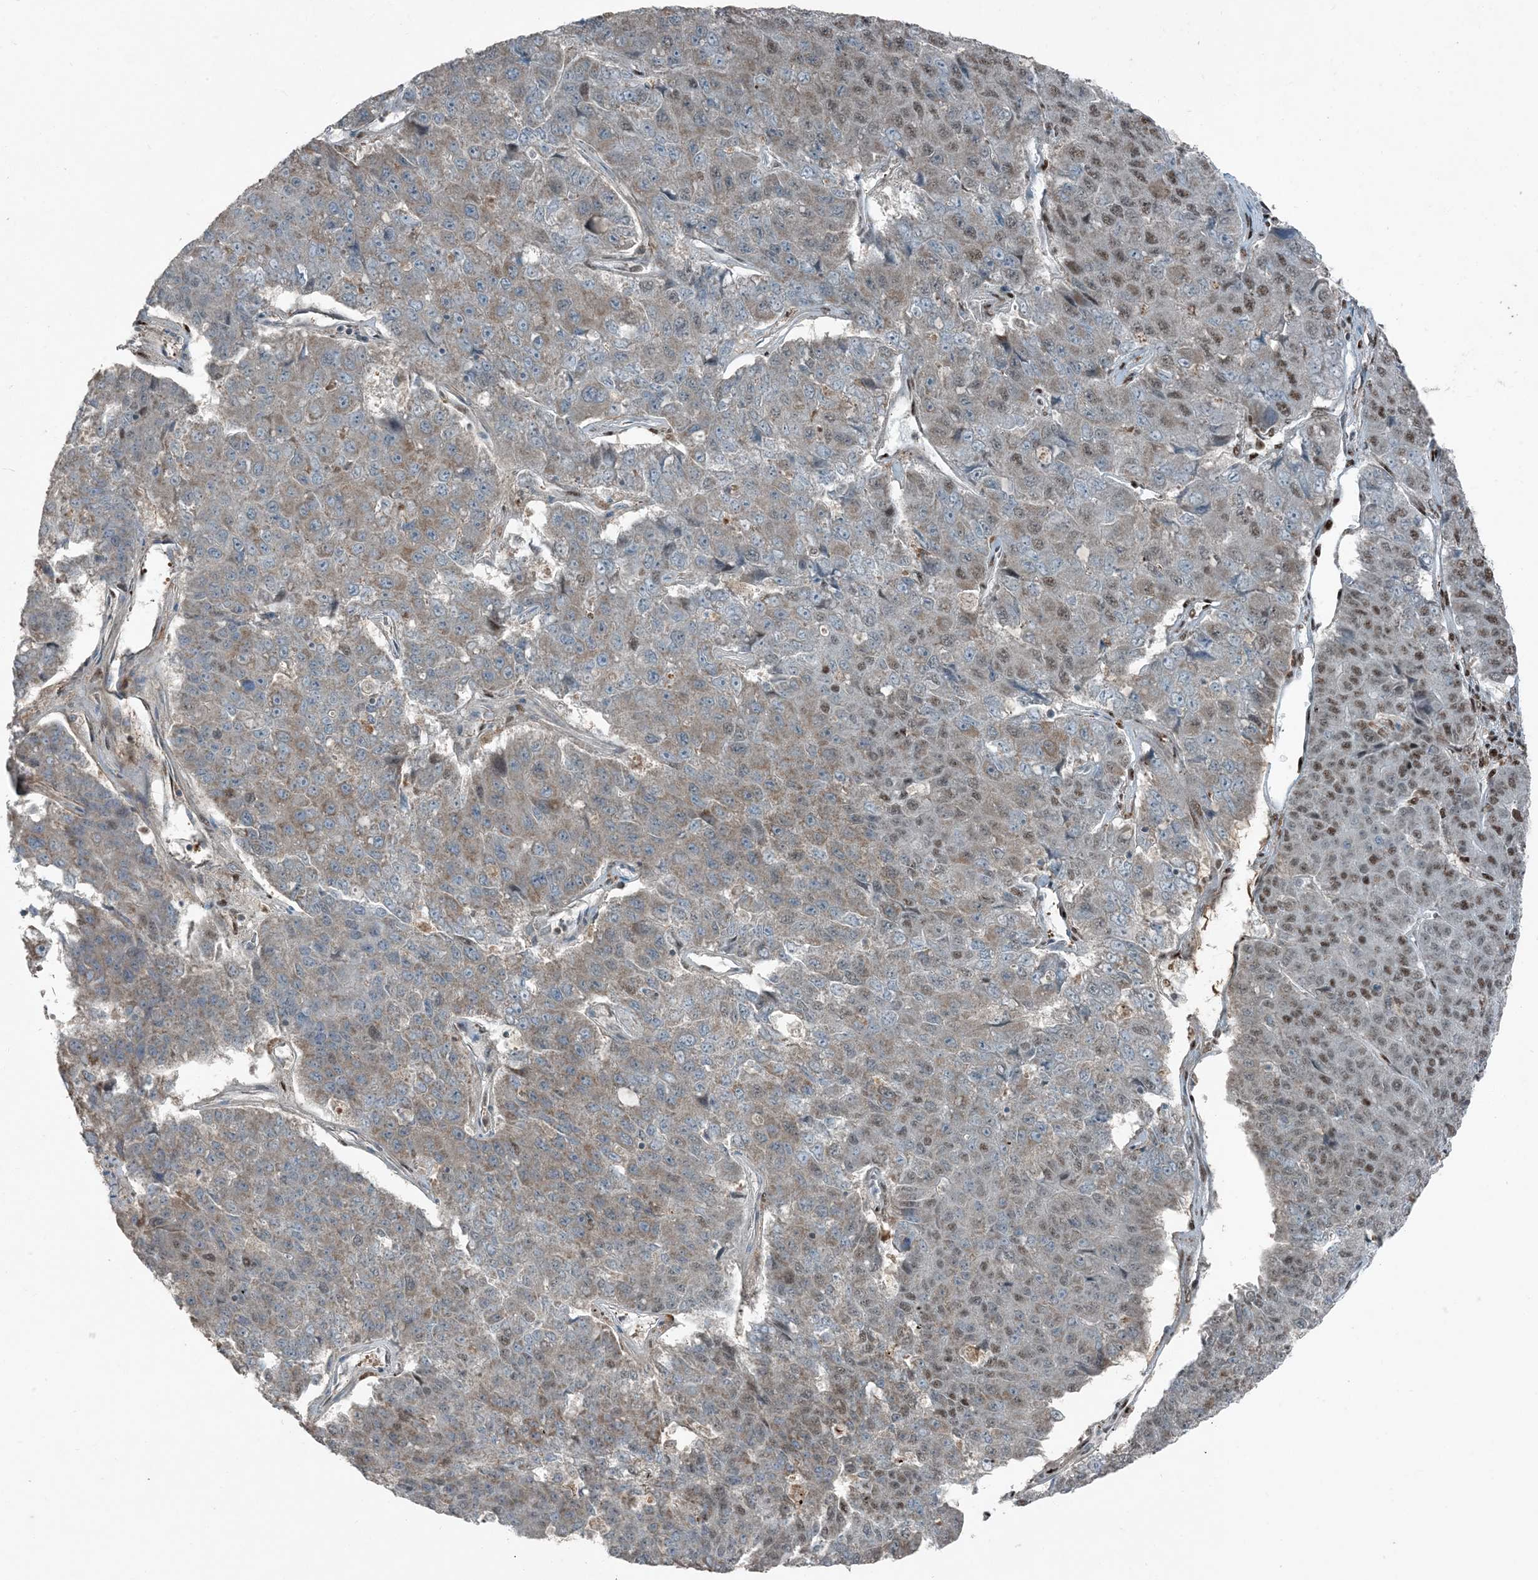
{"staining": {"intensity": "weak", "quantity": "25%-75%", "location": "cytoplasmic/membranous,nuclear"}, "tissue": "pancreatic cancer", "cell_type": "Tumor cells", "image_type": "cancer", "snomed": [{"axis": "morphology", "description": "Adenocarcinoma, NOS"}, {"axis": "topography", "description": "Pancreas"}], "caption": "Weak cytoplasmic/membranous and nuclear protein positivity is identified in approximately 25%-75% of tumor cells in adenocarcinoma (pancreatic). (DAB (3,3'-diaminobenzidine) IHC with brightfield microscopy, high magnification).", "gene": "TADA2B", "patient": {"sex": "male", "age": 50}}